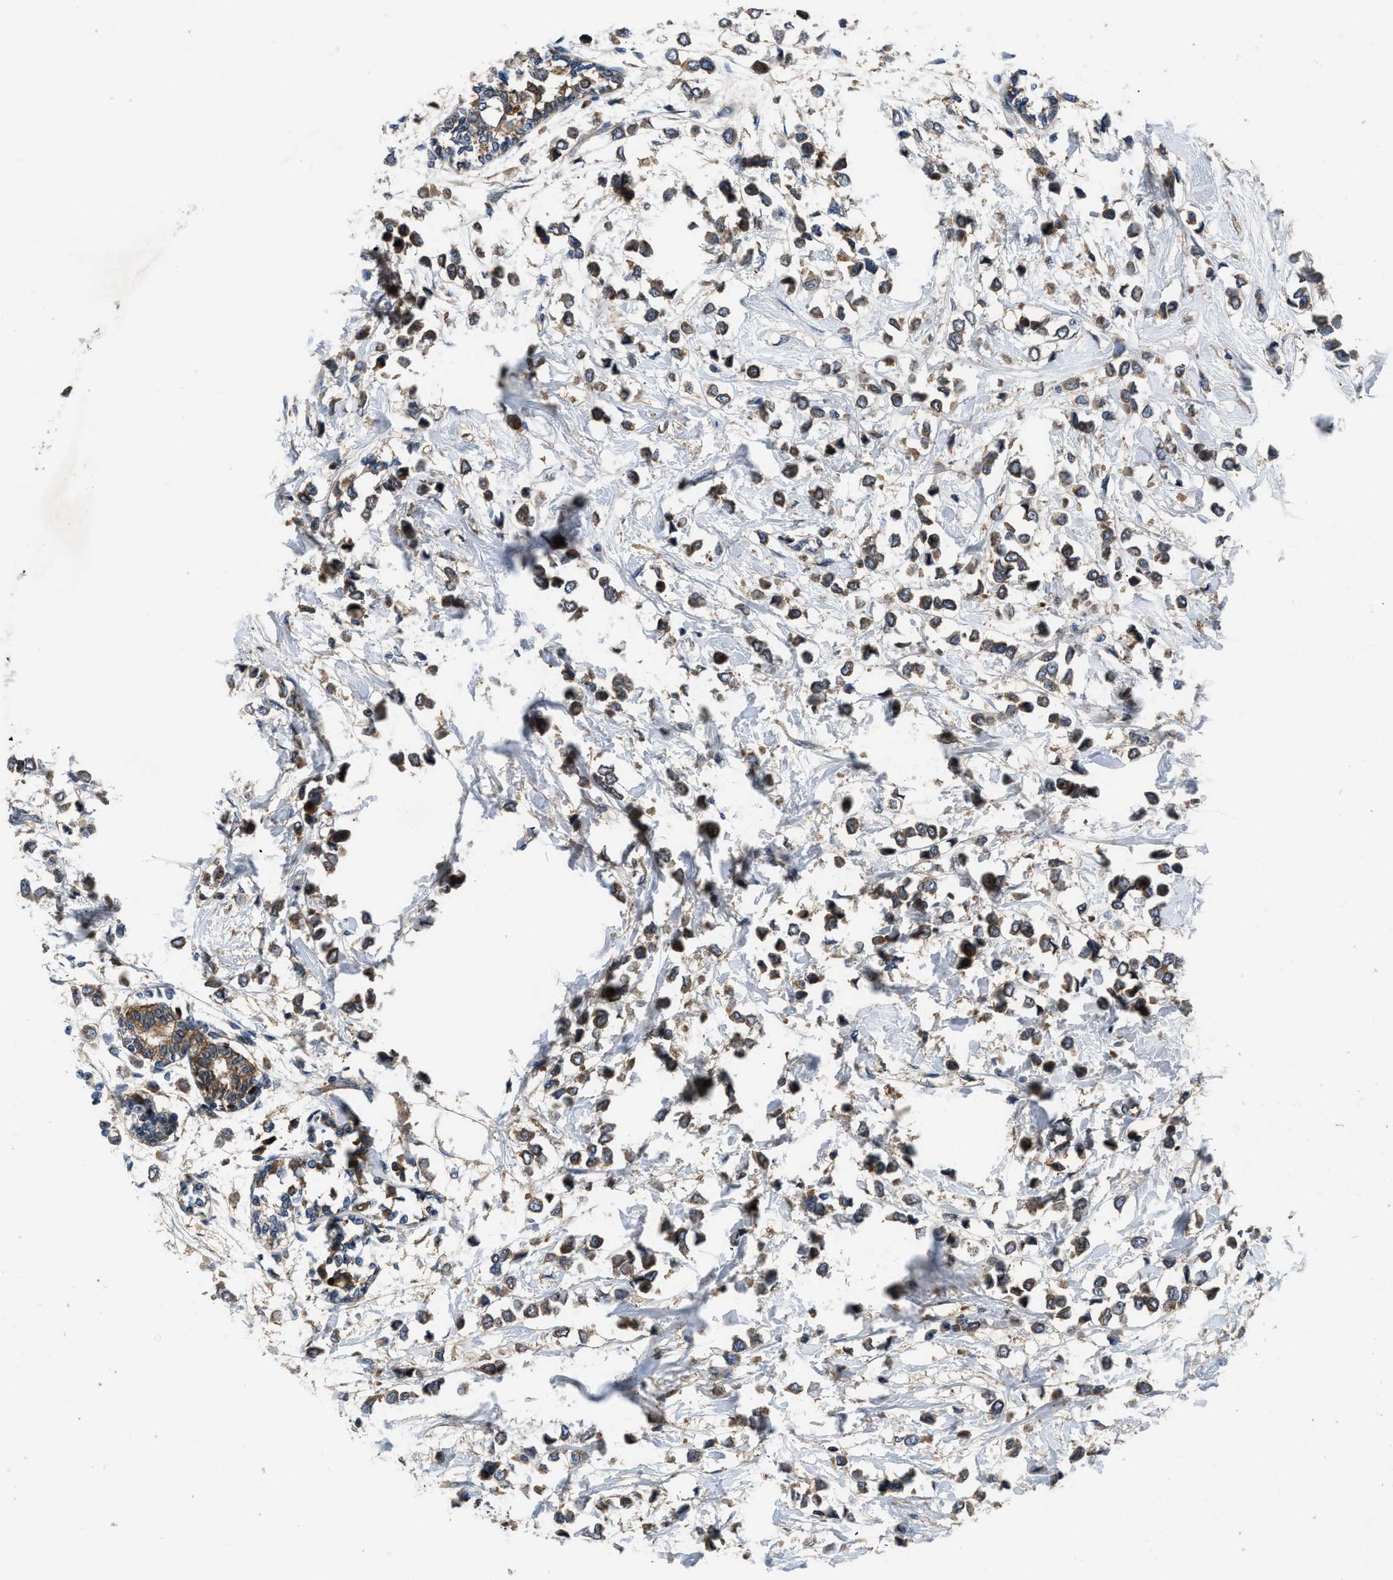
{"staining": {"intensity": "weak", "quantity": ">75%", "location": "cytoplasmic/membranous"}, "tissue": "breast cancer", "cell_type": "Tumor cells", "image_type": "cancer", "snomed": [{"axis": "morphology", "description": "Lobular carcinoma"}, {"axis": "topography", "description": "Breast"}], "caption": "Approximately >75% of tumor cells in human breast lobular carcinoma show weak cytoplasmic/membranous protein expression as visualized by brown immunohistochemical staining.", "gene": "CNNM3", "patient": {"sex": "female", "age": 51}}